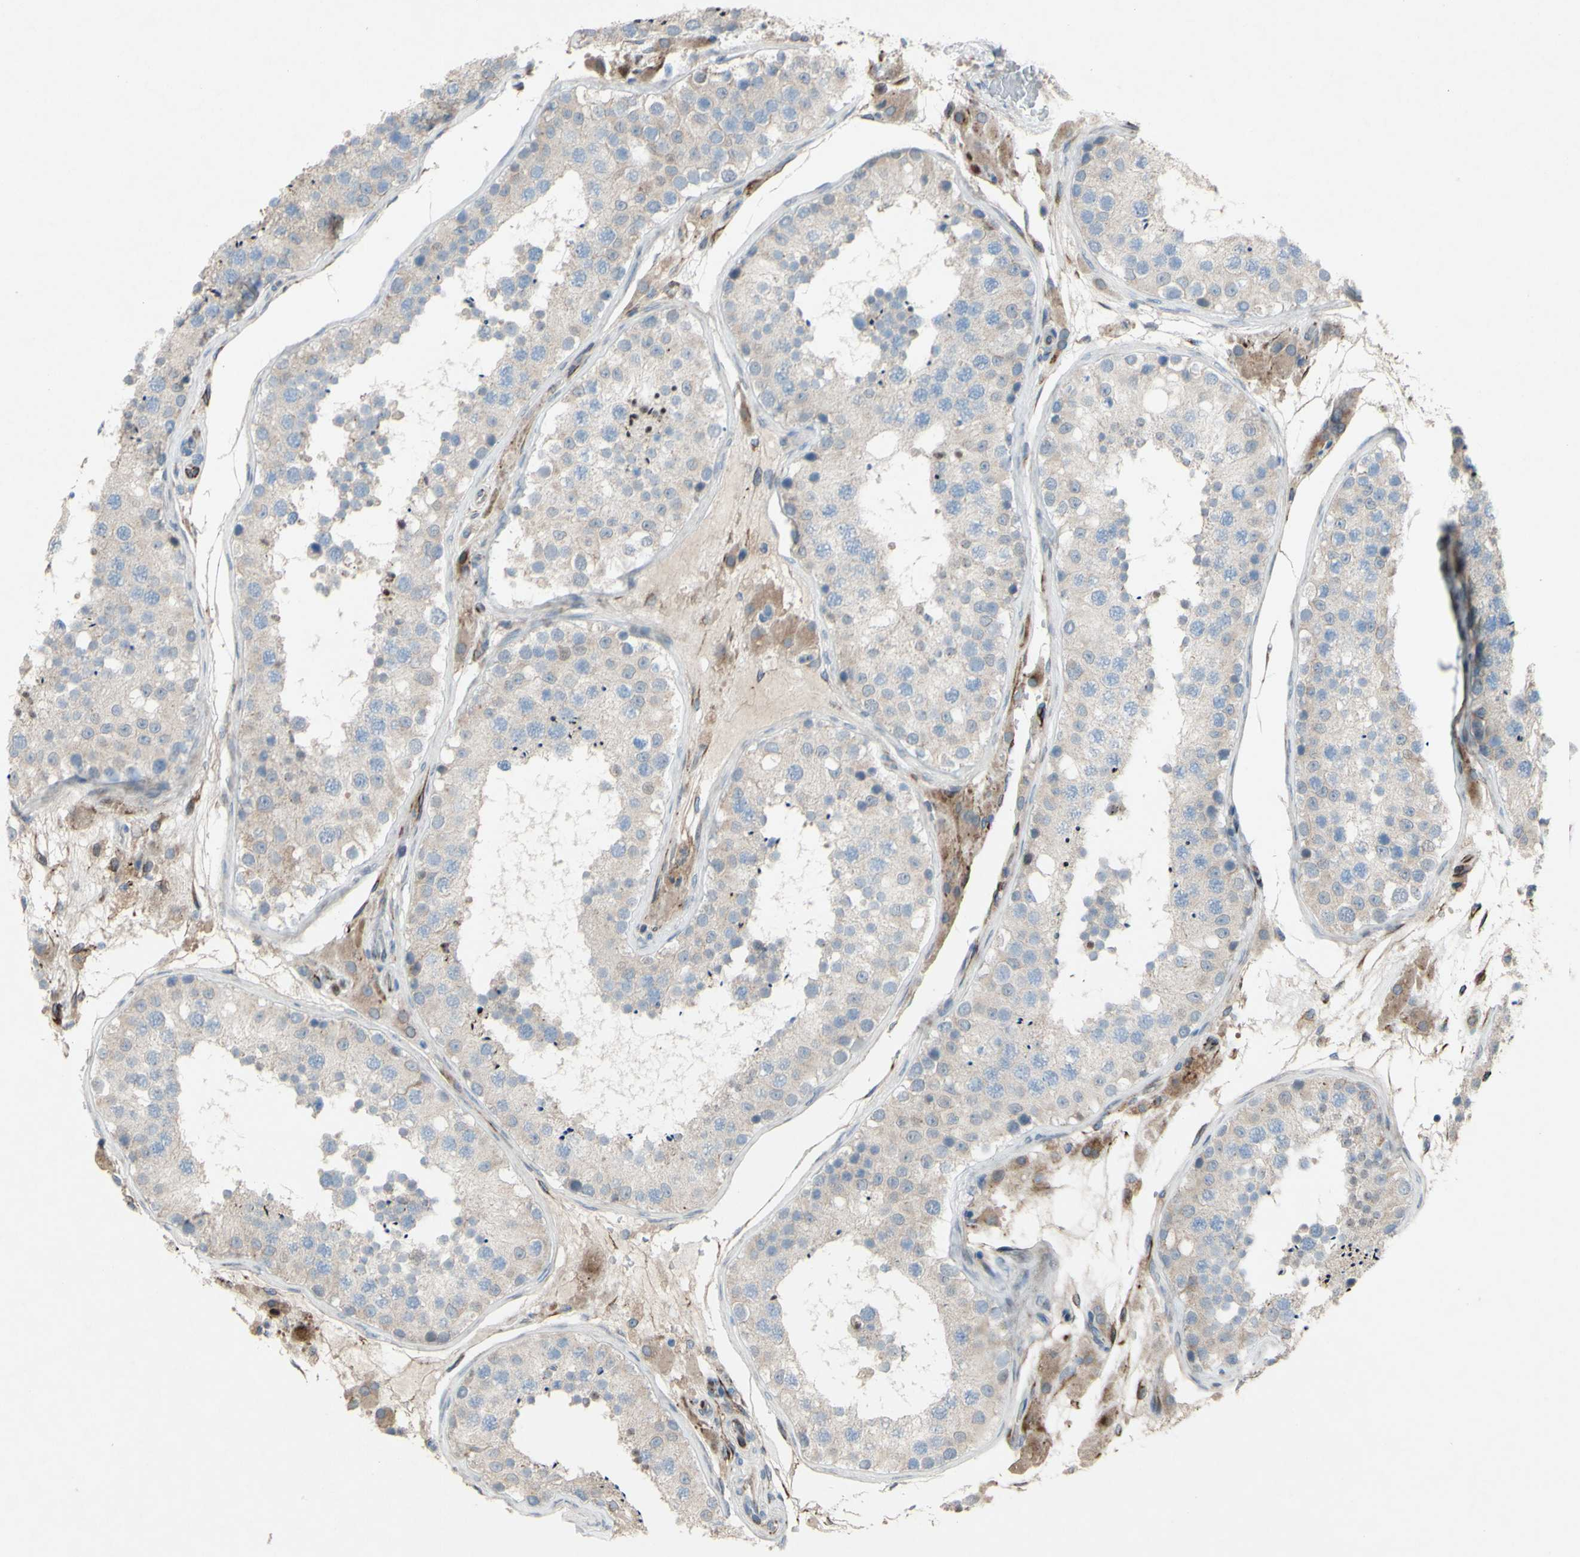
{"staining": {"intensity": "weak", "quantity": "<25%", "location": "cytoplasmic/membranous"}, "tissue": "testis", "cell_type": "Cells in seminiferous ducts", "image_type": "normal", "snomed": [{"axis": "morphology", "description": "Normal tissue, NOS"}, {"axis": "topography", "description": "Testis"}], "caption": "Immunohistochemistry (IHC) of unremarkable testis demonstrates no staining in cells in seminiferous ducts. (DAB immunohistochemistry (IHC) visualized using brightfield microscopy, high magnification).", "gene": "CDCP1", "patient": {"sex": "male", "age": 26}}